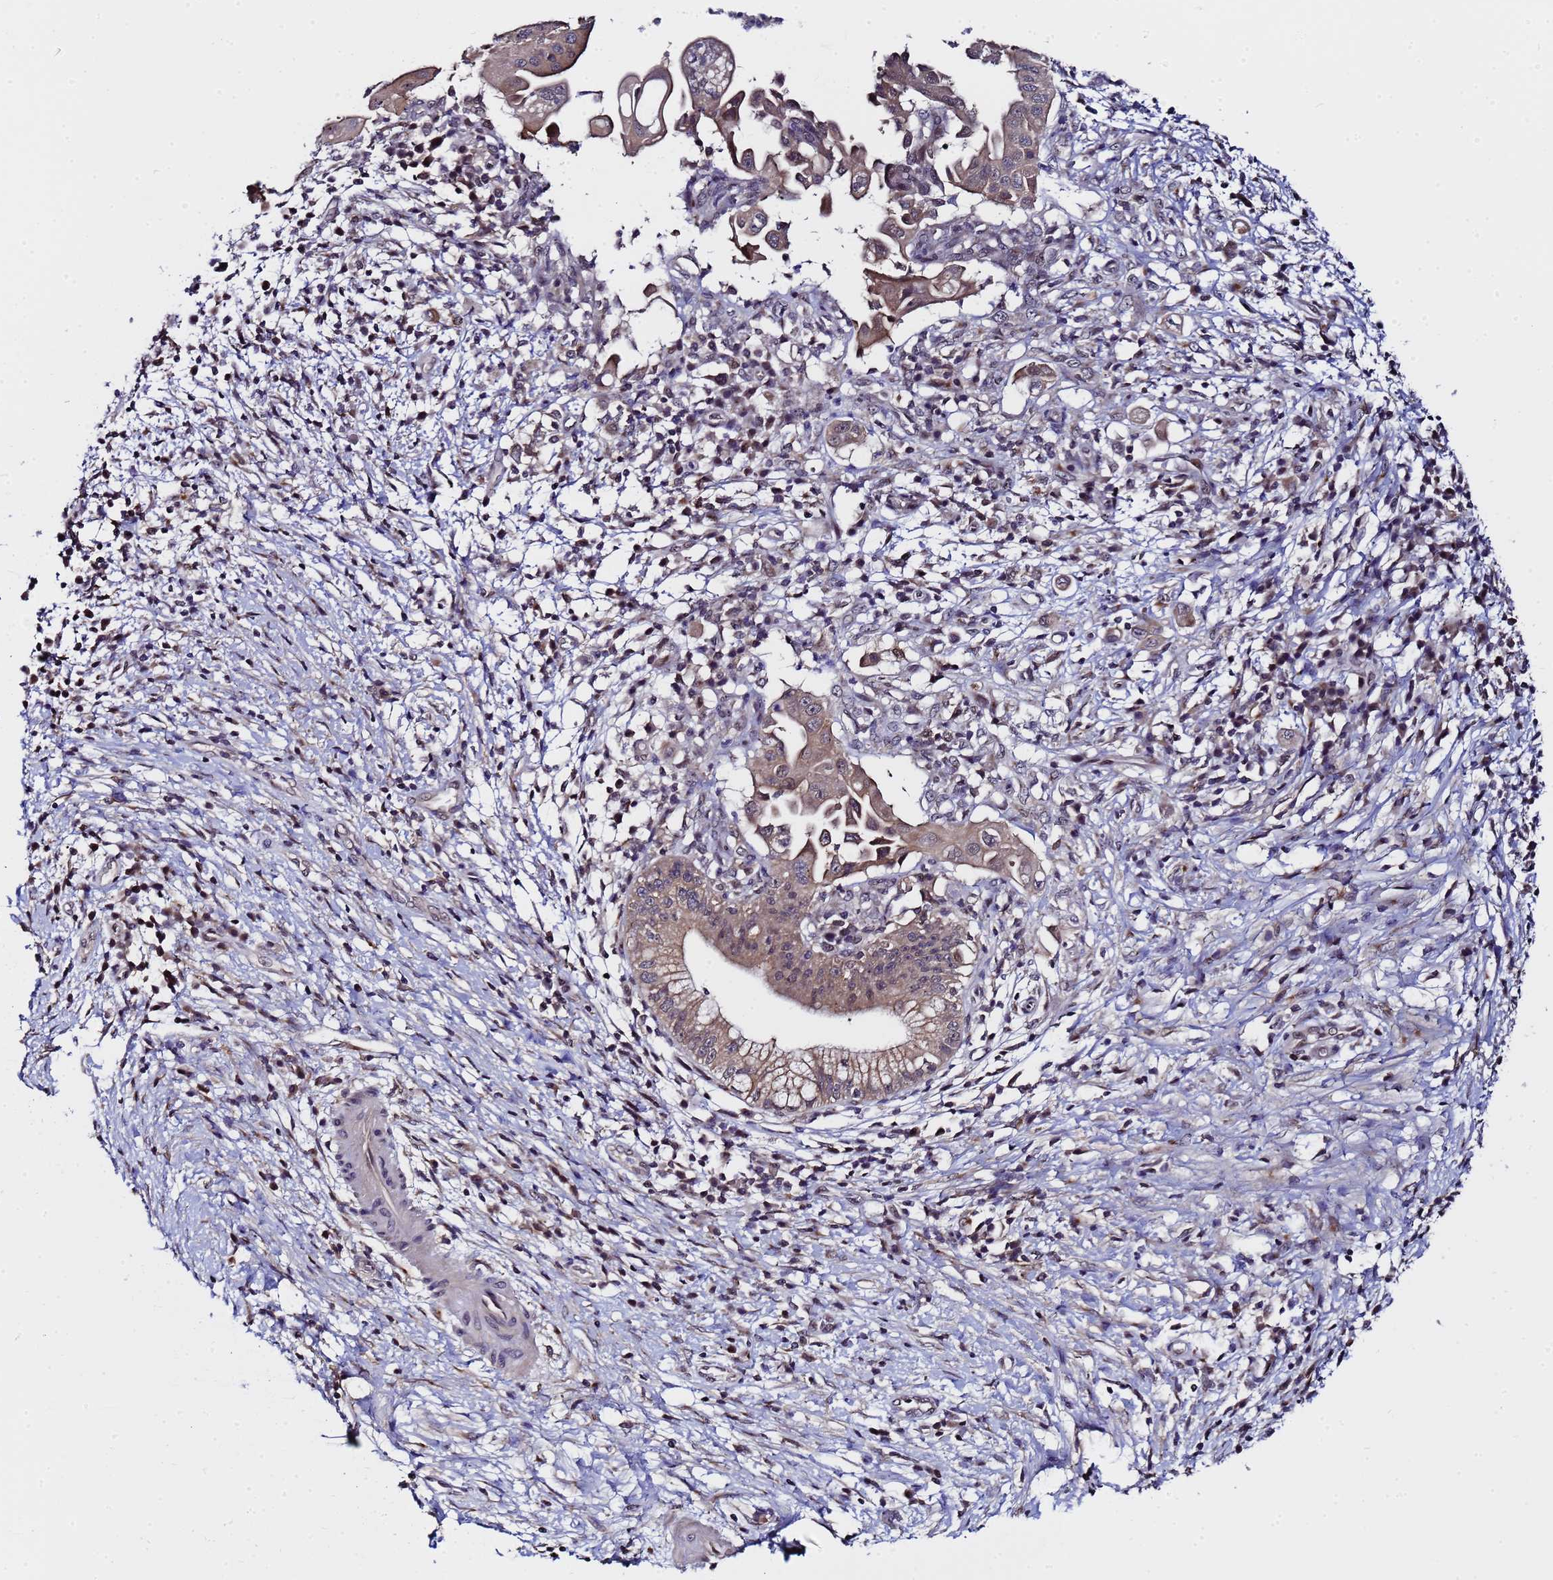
{"staining": {"intensity": "moderate", "quantity": ">75%", "location": "cytoplasmic/membranous"}, "tissue": "pancreatic cancer", "cell_type": "Tumor cells", "image_type": "cancer", "snomed": [{"axis": "morphology", "description": "Adenocarcinoma, NOS"}, {"axis": "topography", "description": "Pancreas"}], "caption": "Pancreatic adenocarcinoma tissue exhibits moderate cytoplasmic/membranous expression in approximately >75% of tumor cells, visualized by immunohistochemistry. (DAB IHC, brown staining for protein, blue staining for nuclei).", "gene": "ANAPC13", "patient": {"sex": "male", "age": 68}}